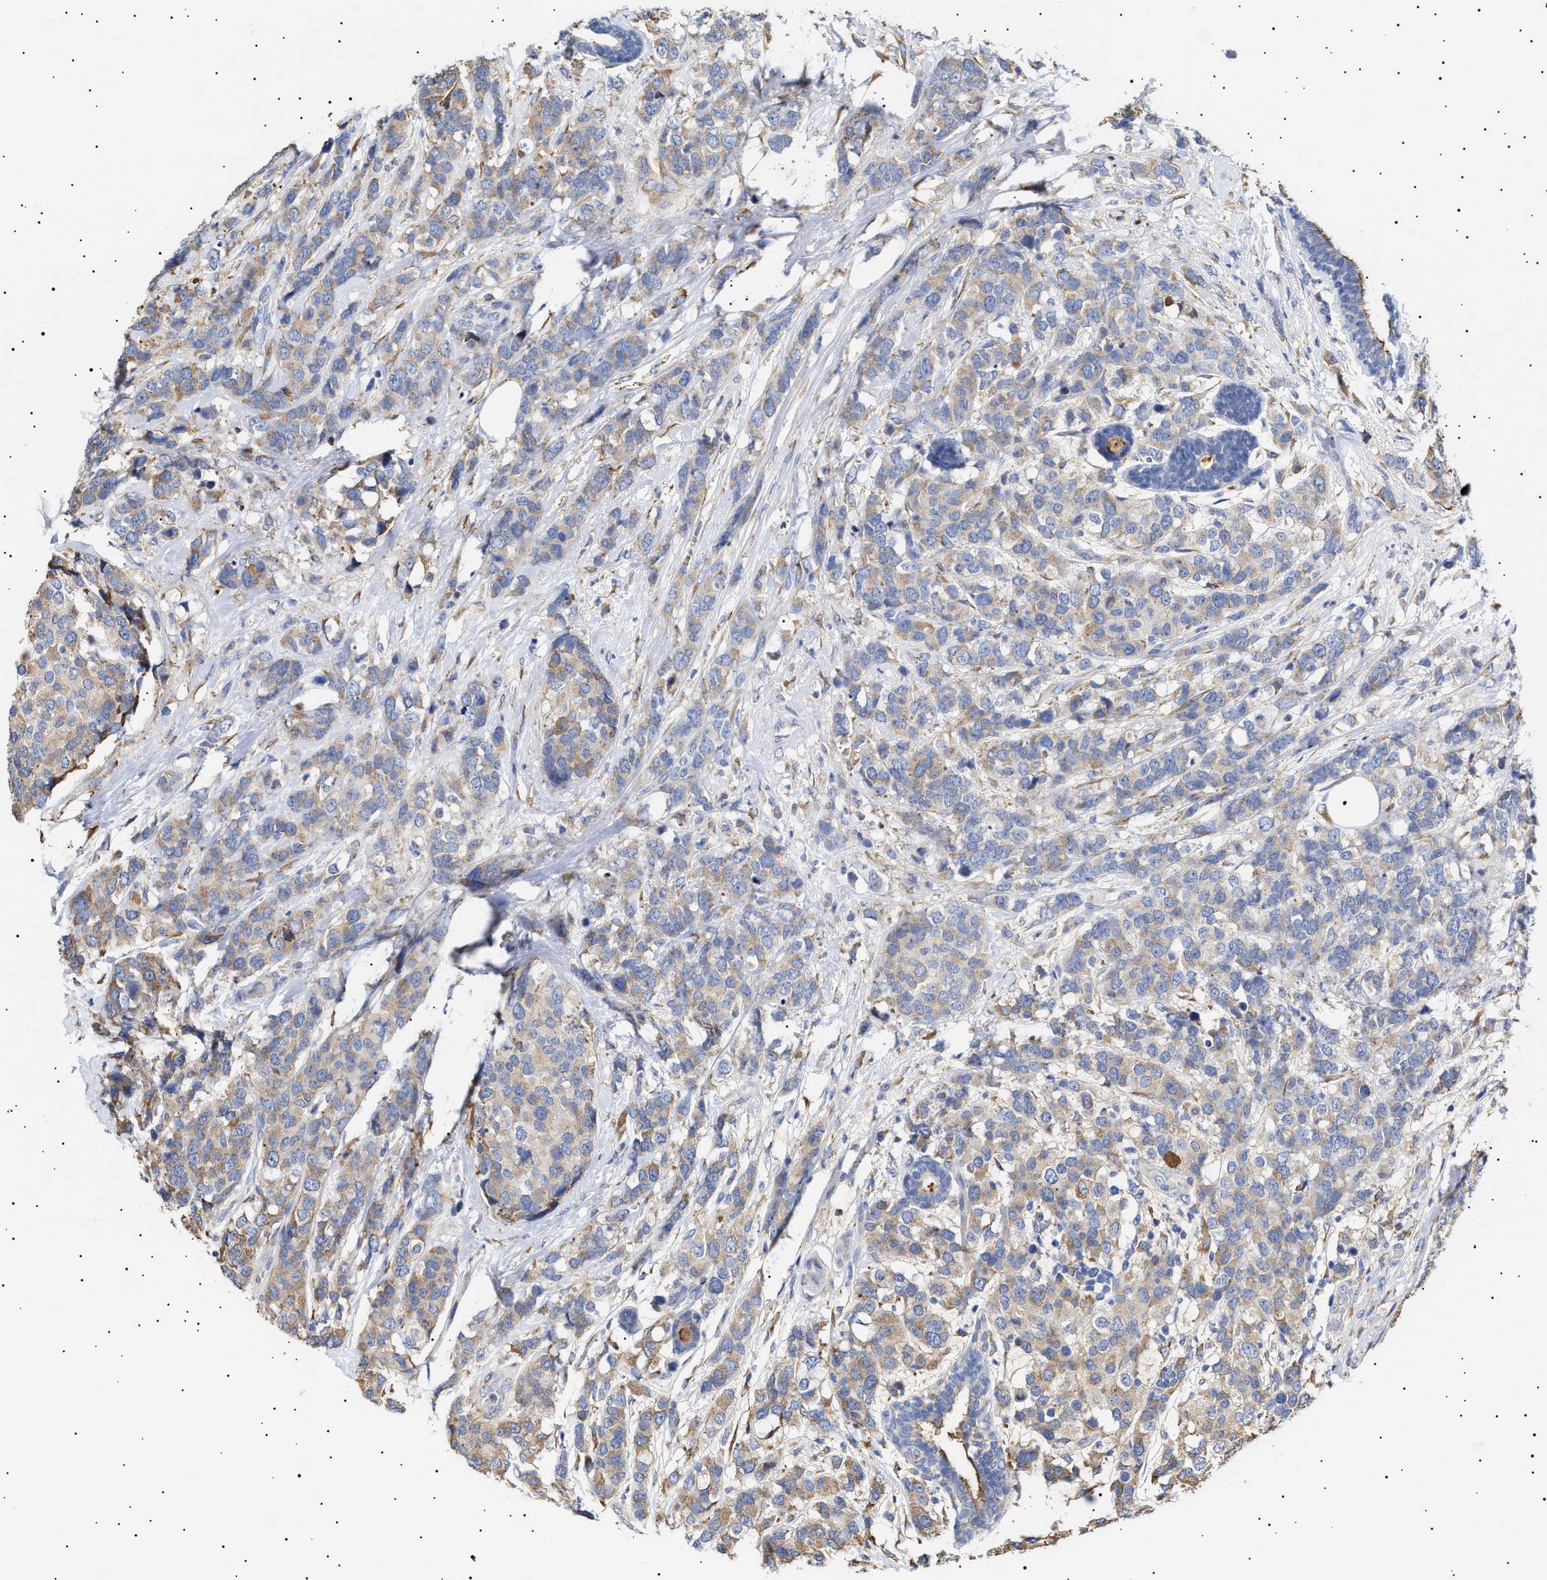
{"staining": {"intensity": "weak", "quantity": "25%-75%", "location": "cytoplasmic/membranous"}, "tissue": "breast cancer", "cell_type": "Tumor cells", "image_type": "cancer", "snomed": [{"axis": "morphology", "description": "Lobular carcinoma"}, {"axis": "topography", "description": "Breast"}], "caption": "Breast cancer stained with a brown dye displays weak cytoplasmic/membranous positive staining in approximately 25%-75% of tumor cells.", "gene": "ERCC6L2", "patient": {"sex": "female", "age": 59}}